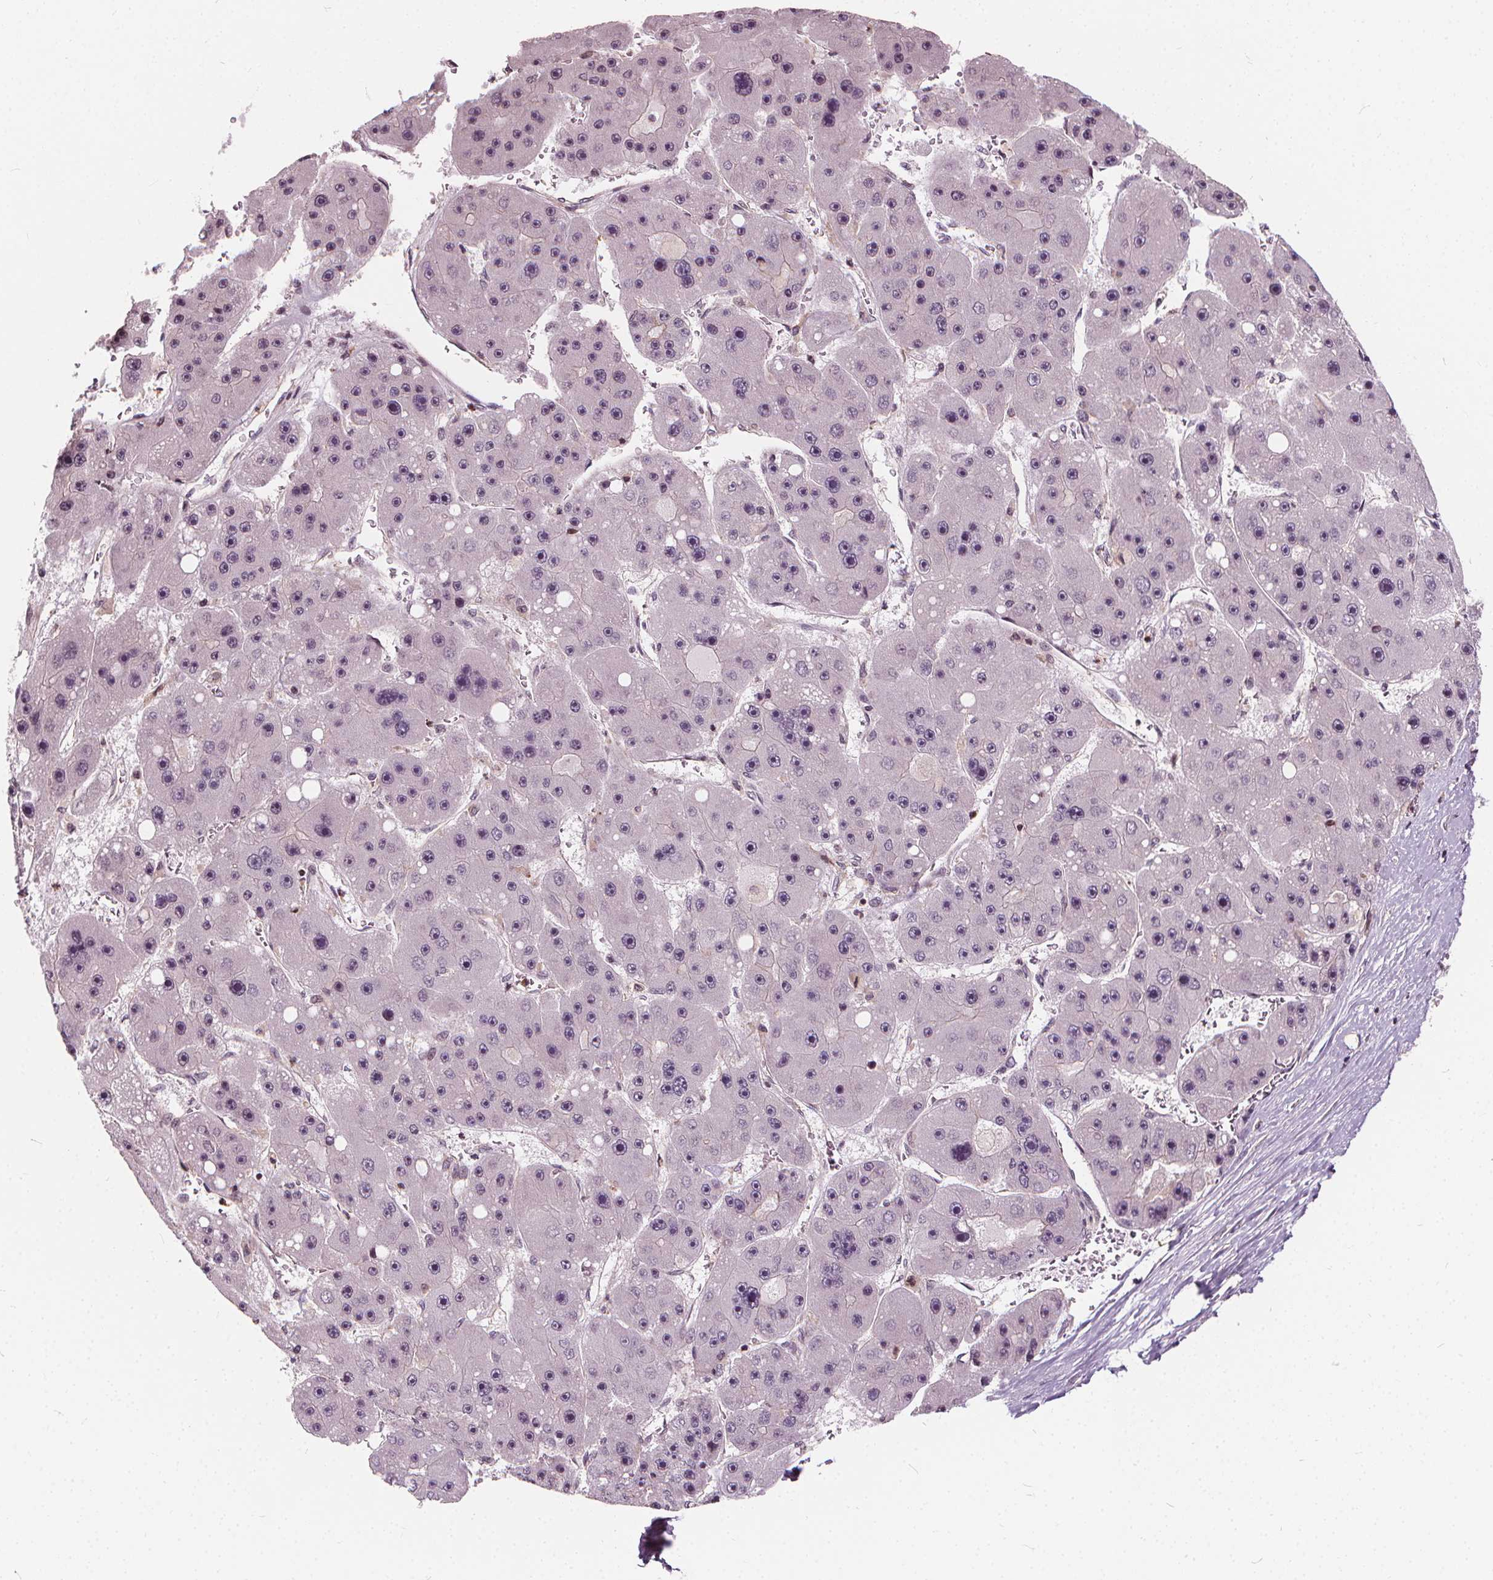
{"staining": {"intensity": "negative", "quantity": "none", "location": "none"}, "tissue": "liver cancer", "cell_type": "Tumor cells", "image_type": "cancer", "snomed": [{"axis": "morphology", "description": "Carcinoma, Hepatocellular, NOS"}, {"axis": "topography", "description": "Liver"}], "caption": "An IHC photomicrograph of hepatocellular carcinoma (liver) is shown. There is no staining in tumor cells of hepatocellular carcinoma (liver). Brightfield microscopy of IHC stained with DAB (brown) and hematoxylin (blue), captured at high magnification.", "gene": "INPP5E", "patient": {"sex": "female", "age": 61}}